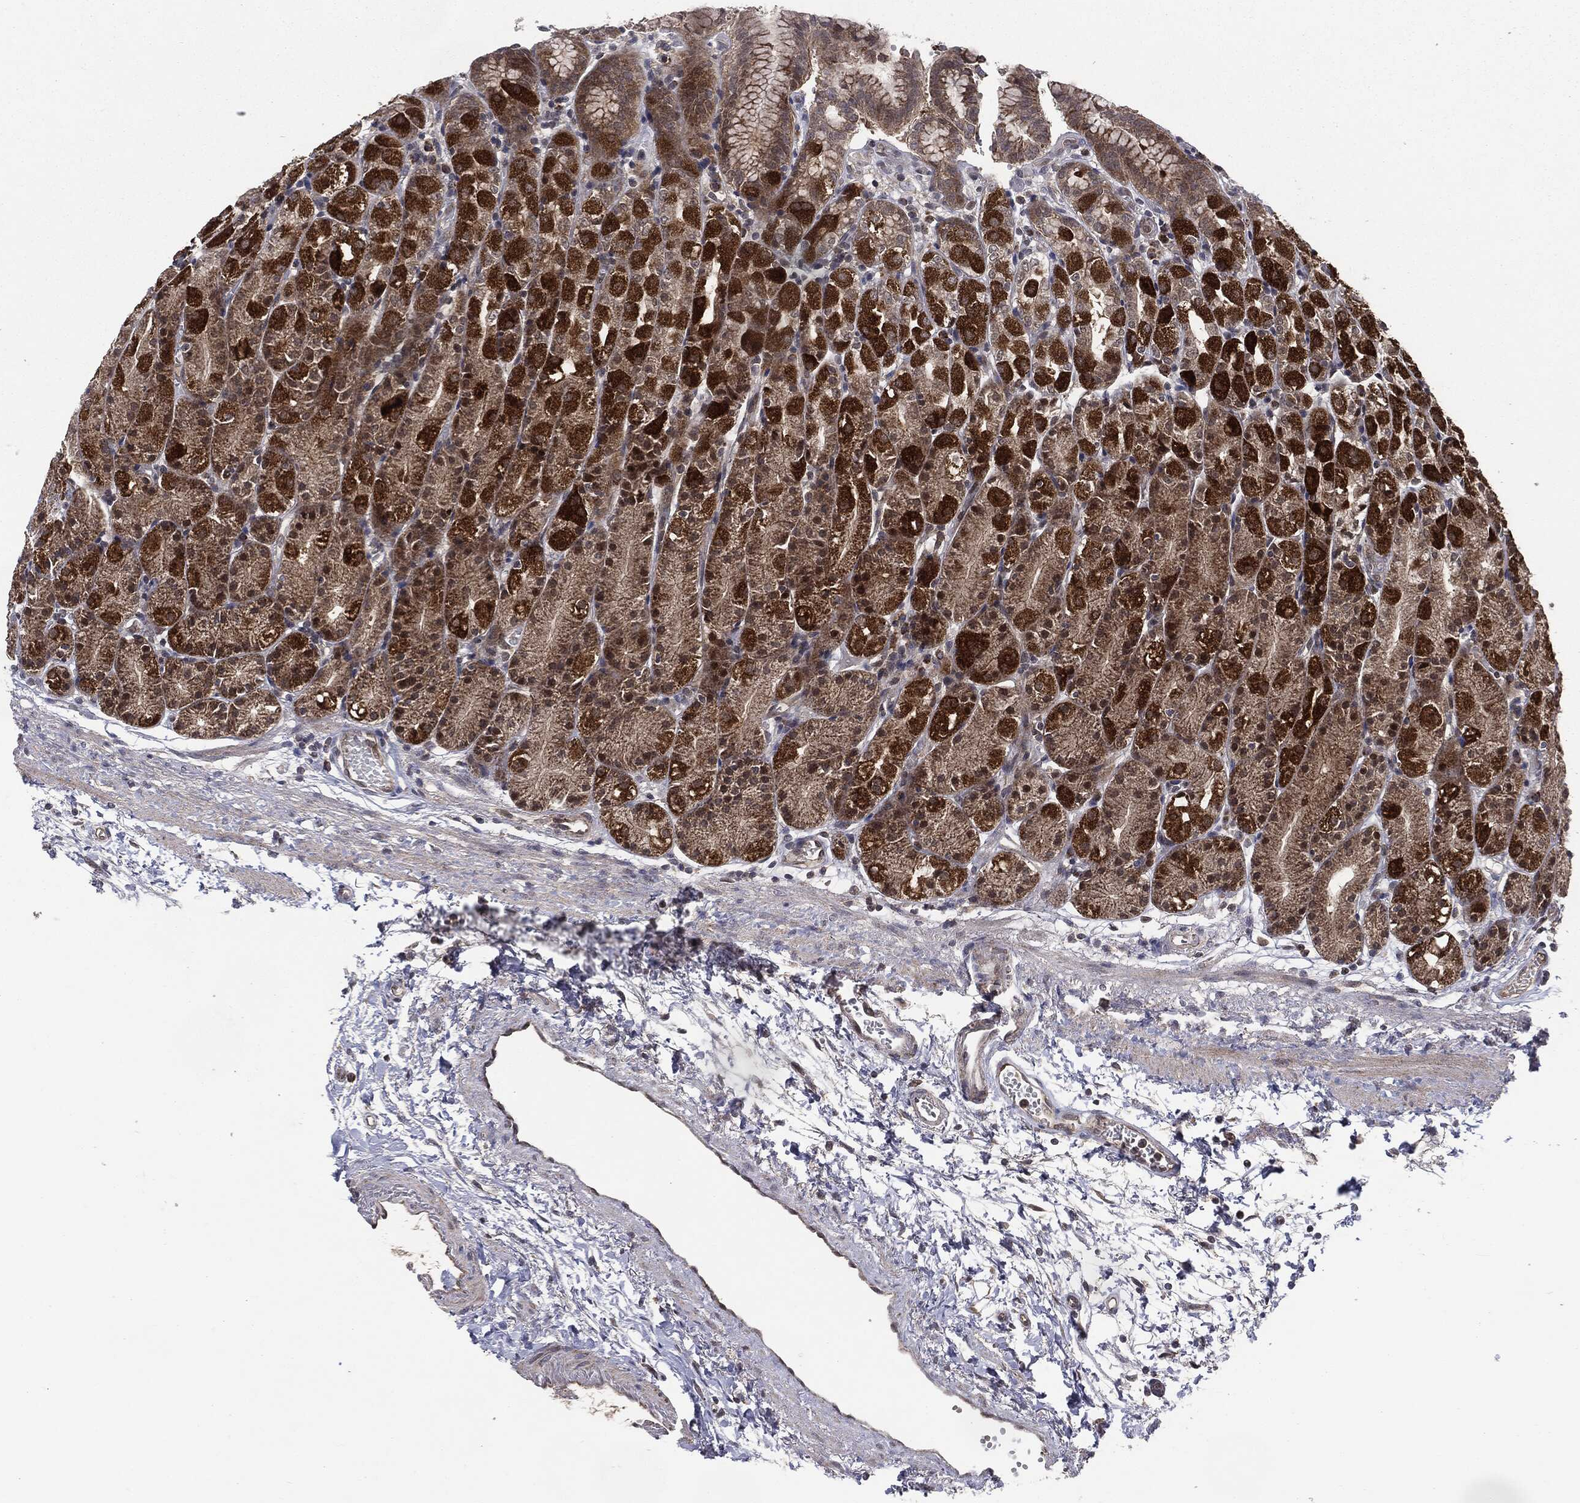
{"staining": {"intensity": "strong", "quantity": "25%-75%", "location": "cytoplasmic/membranous"}, "tissue": "stomach", "cell_type": "Glandular cells", "image_type": "normal", "snomed": [{"axis": "morphology", "description": "Normal tissue, NOS"}, {"axis": "morphology", "description": "Adenocarcinoma, NOS"}, {"axis": "topography", "description": "Stomach"}], "caption": "High-magnification brightfield microscopy of unremarkable stomach stained with DAB (brown) and counterstained with hematoxylin (blue). glandular cells exhibit strong cytoplasmic/membranous expression is seen in approximately25%-75% of cells.", "gene": "PTPA", "patient": {"sex": "female", "age": 81}}